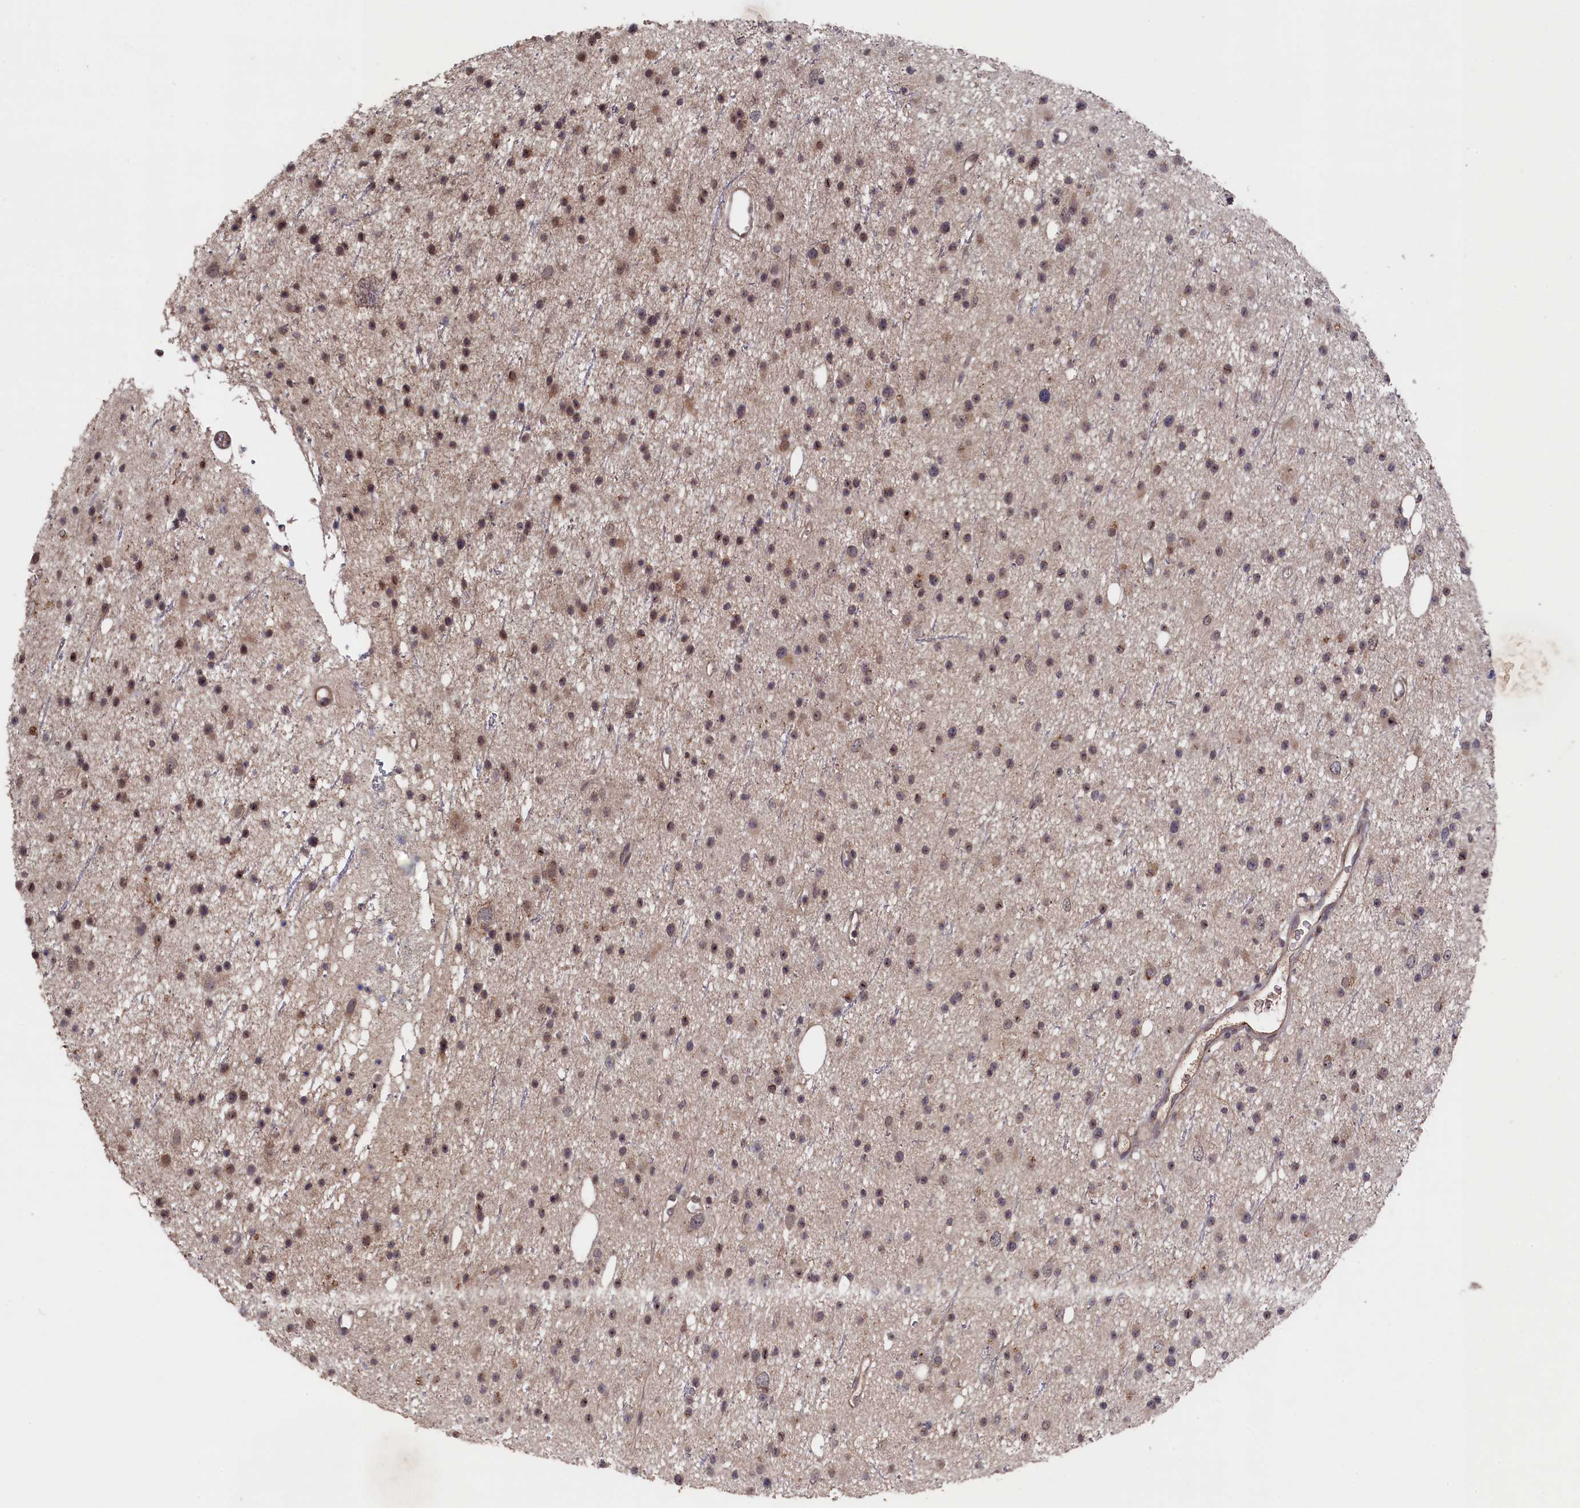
{"staining": {"intensity": "moderate", "quantity": "25%-75%", "location": "nuclear"}, "tissue": "glioma", "cell_type": "Tumor cells", "image_type": "cancer", "snomed": [{"axis": "morphology", "description": "Glioma, malignant, Low grade"}, {"axis": "topography", "description": "Cerebral cortex"}], "caption": "Glioma stained for a protein exhibits moderate nuclear positivity in tumor cells.", "gene": "TMC5", "patient": {"sex": "female", "age": 39}}